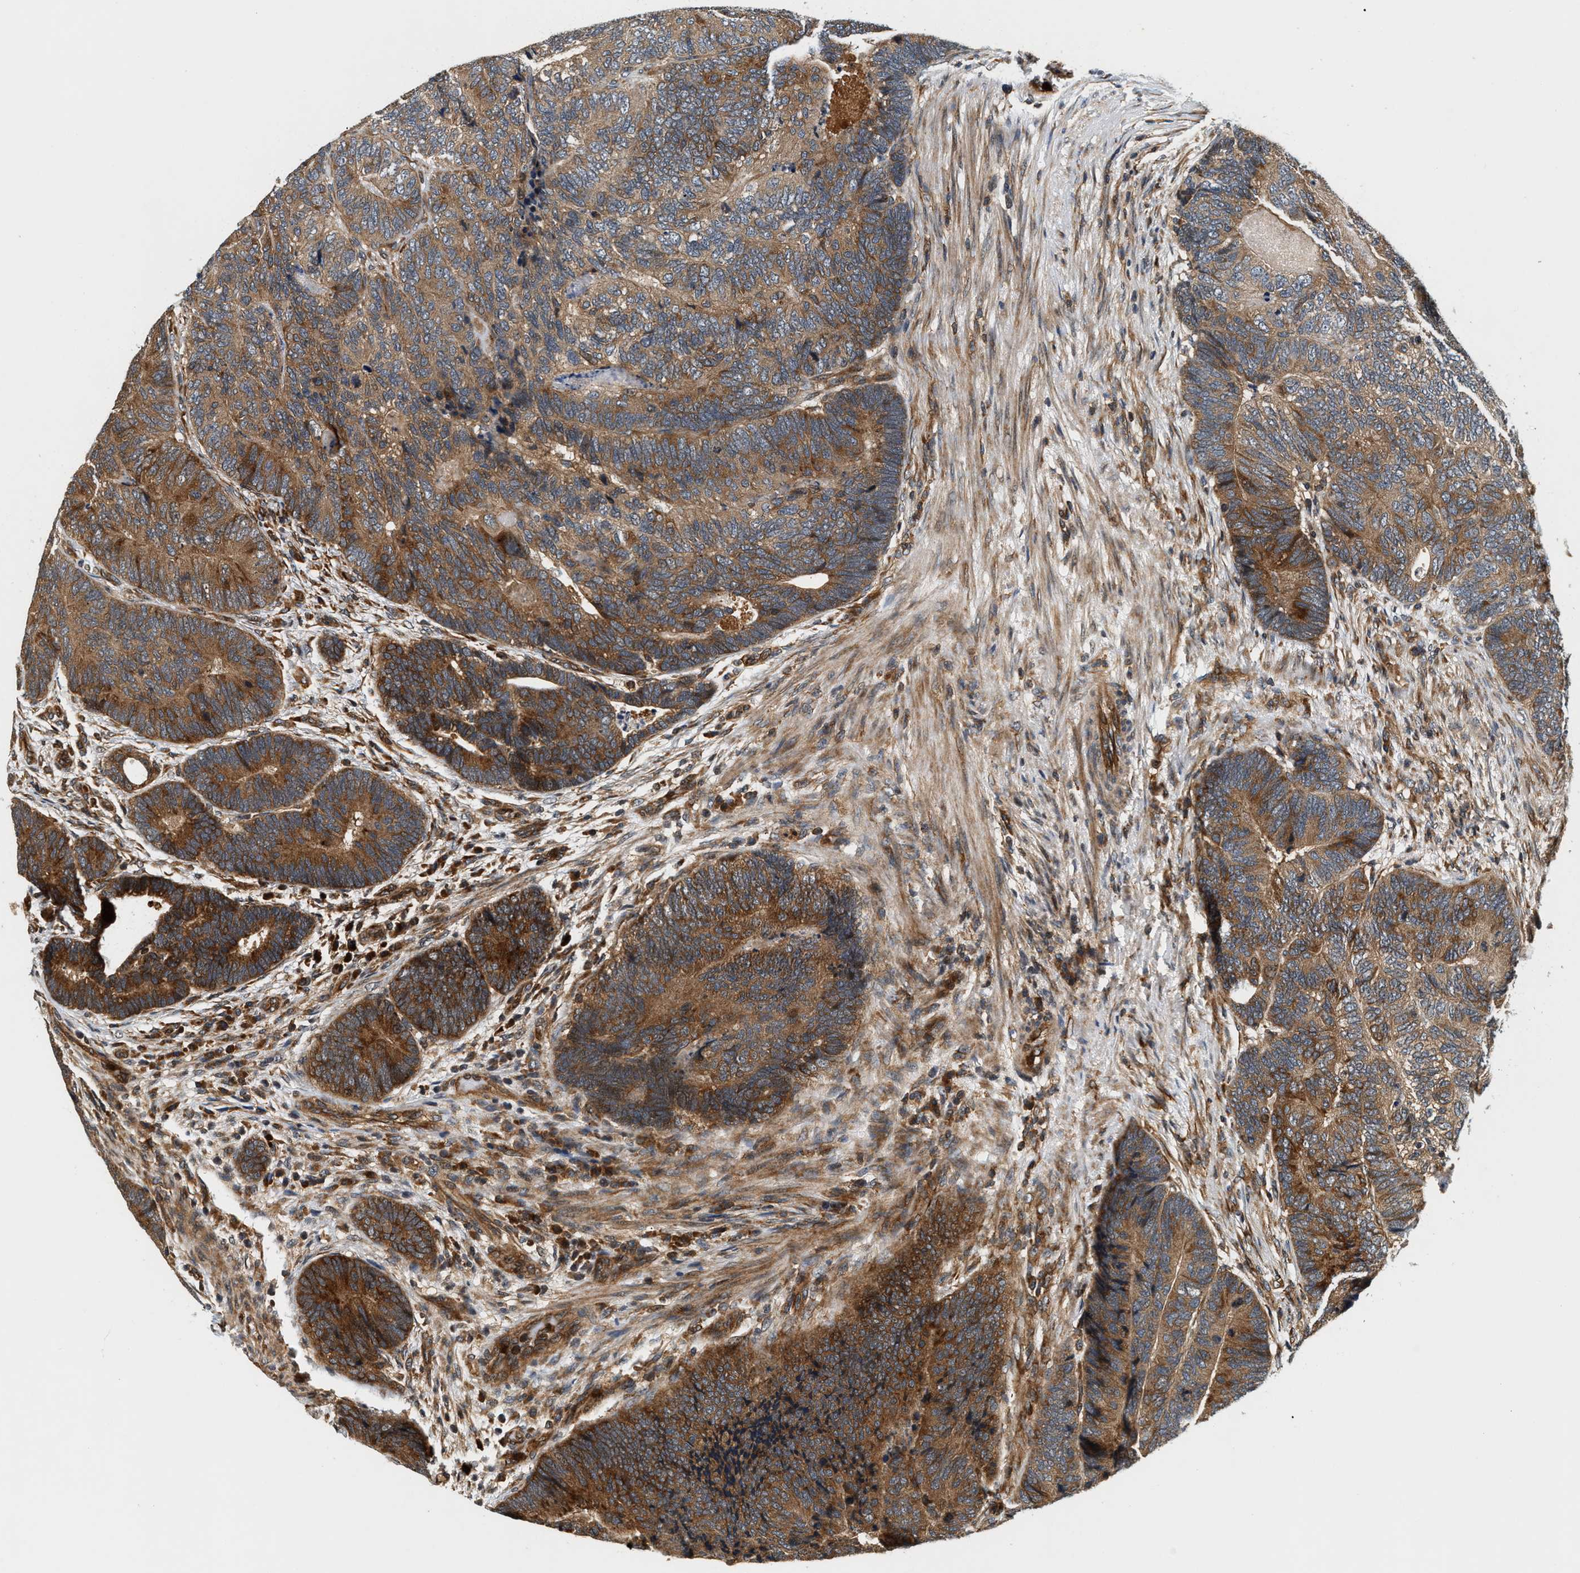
{"staining": {"intensity": "moderate", "quantity": ">75%", "location": "cytoplasmic/membranous"}, "tissue": "colorectal cancer", "cell_type": "Tumor cells", "image_type": "cancer", "snomed": [{"axis": "morphology", "description": "Adenocarcinoma, NOS"}, {"axis": "topography", "description": "Colon"}], "caption": "Moderate cytoplasmic/membranous protein expression is present in about >75% of tumor cells in adenocarcinoma (colorectal).", "gene": "SAMD9", "patient": {"sex": "female", "age": 67}}